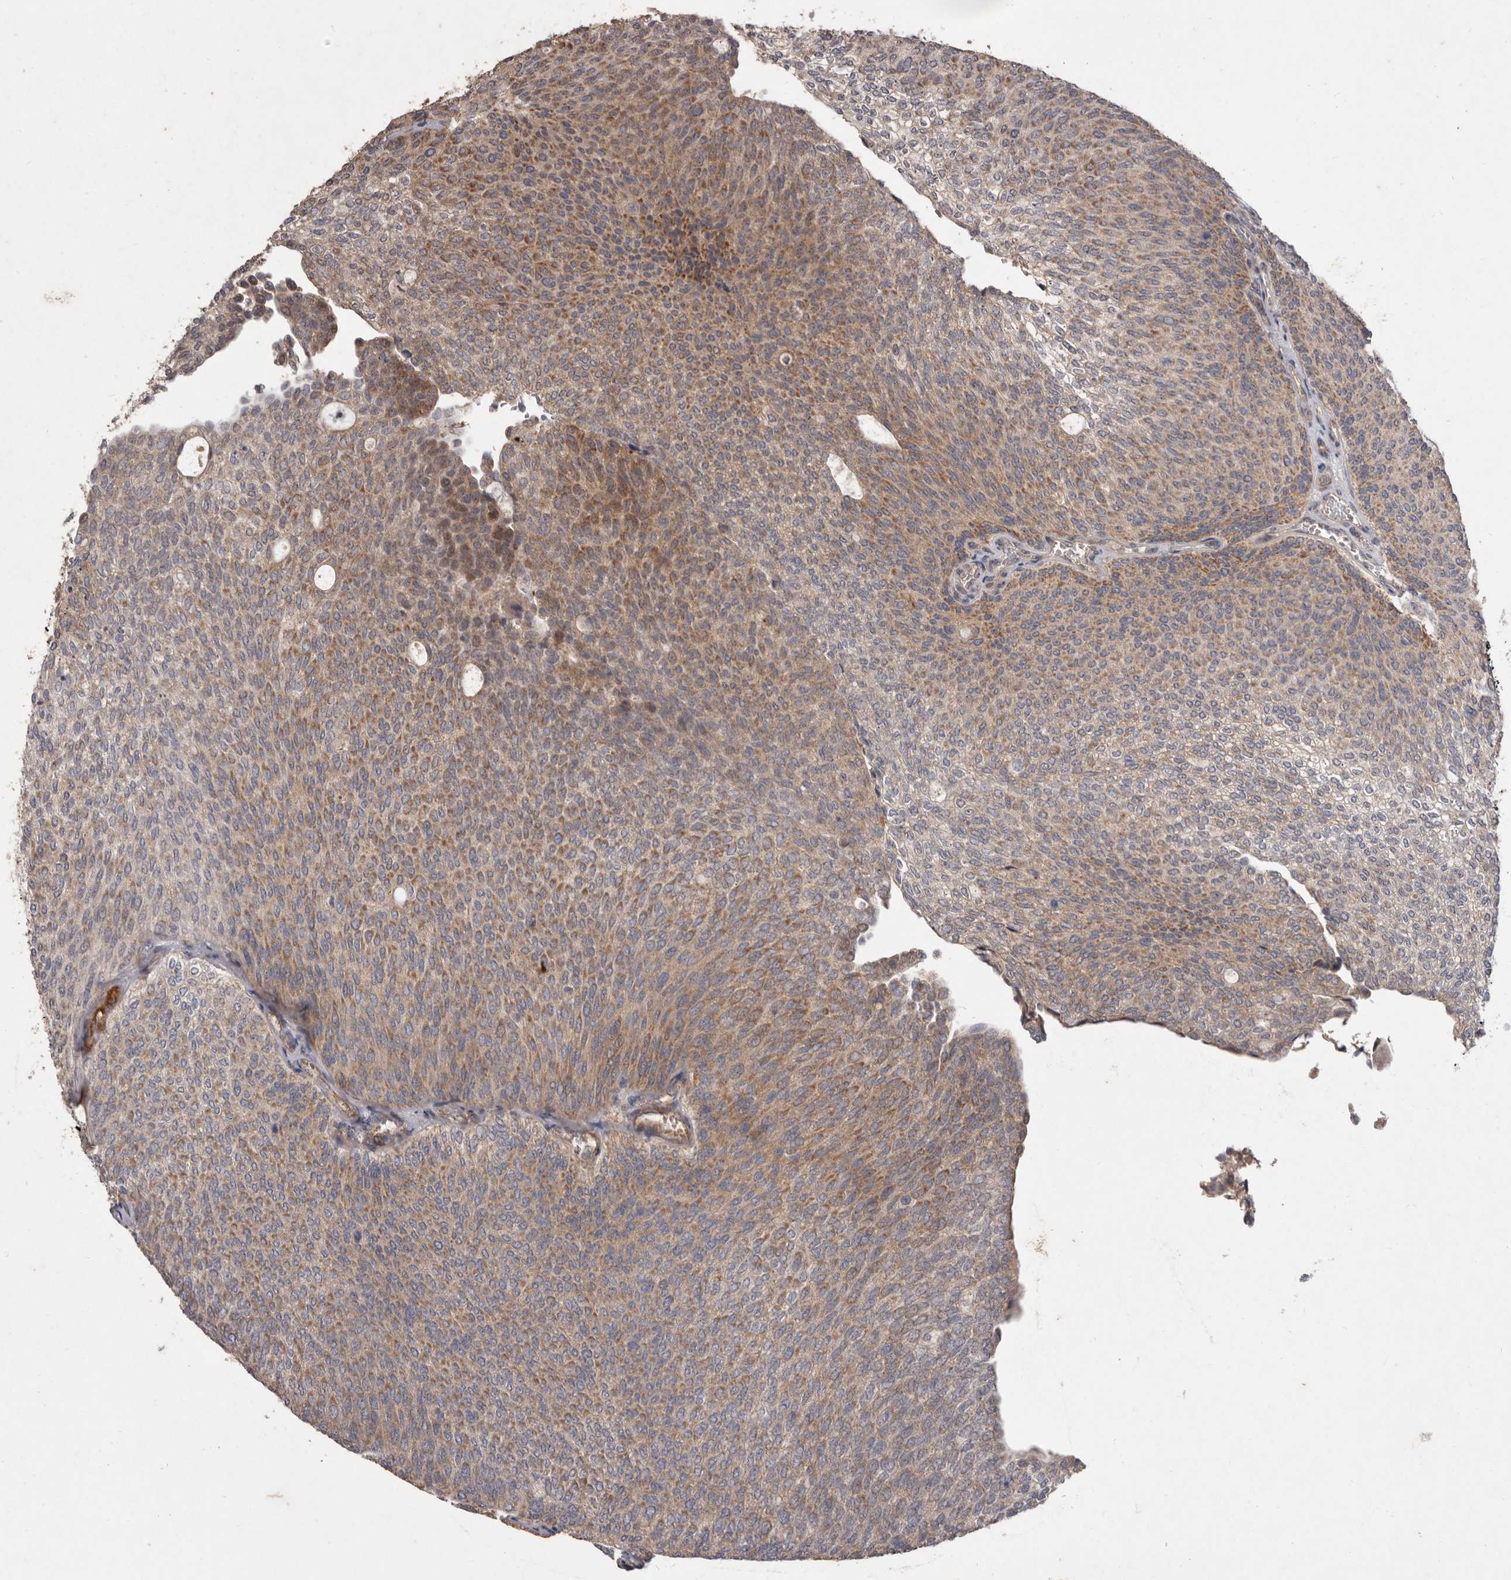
{"staining": {"intensity": "moderate", "quantity": ">75%", "location": "cytoplasmic/membranous"}, "tissue": "urothelial cancer", "cell_type": "Tumor cells", "image_type": "cancer", "snomed": [{"axis": "morphology", "description": "Urothelial carcinoma, Low grade"}, {"axis": "topography", "description": "Urinary bladder"}], "caption": "Brown immunohistochemical staining in urothelial cancer displays moderate cytoplasmic/membranous positivity in about >75% of tumor cells. Nuclei are stained in blue.", "gene": "FLAD1", "patient": {"sex": "female", "age": 79}}